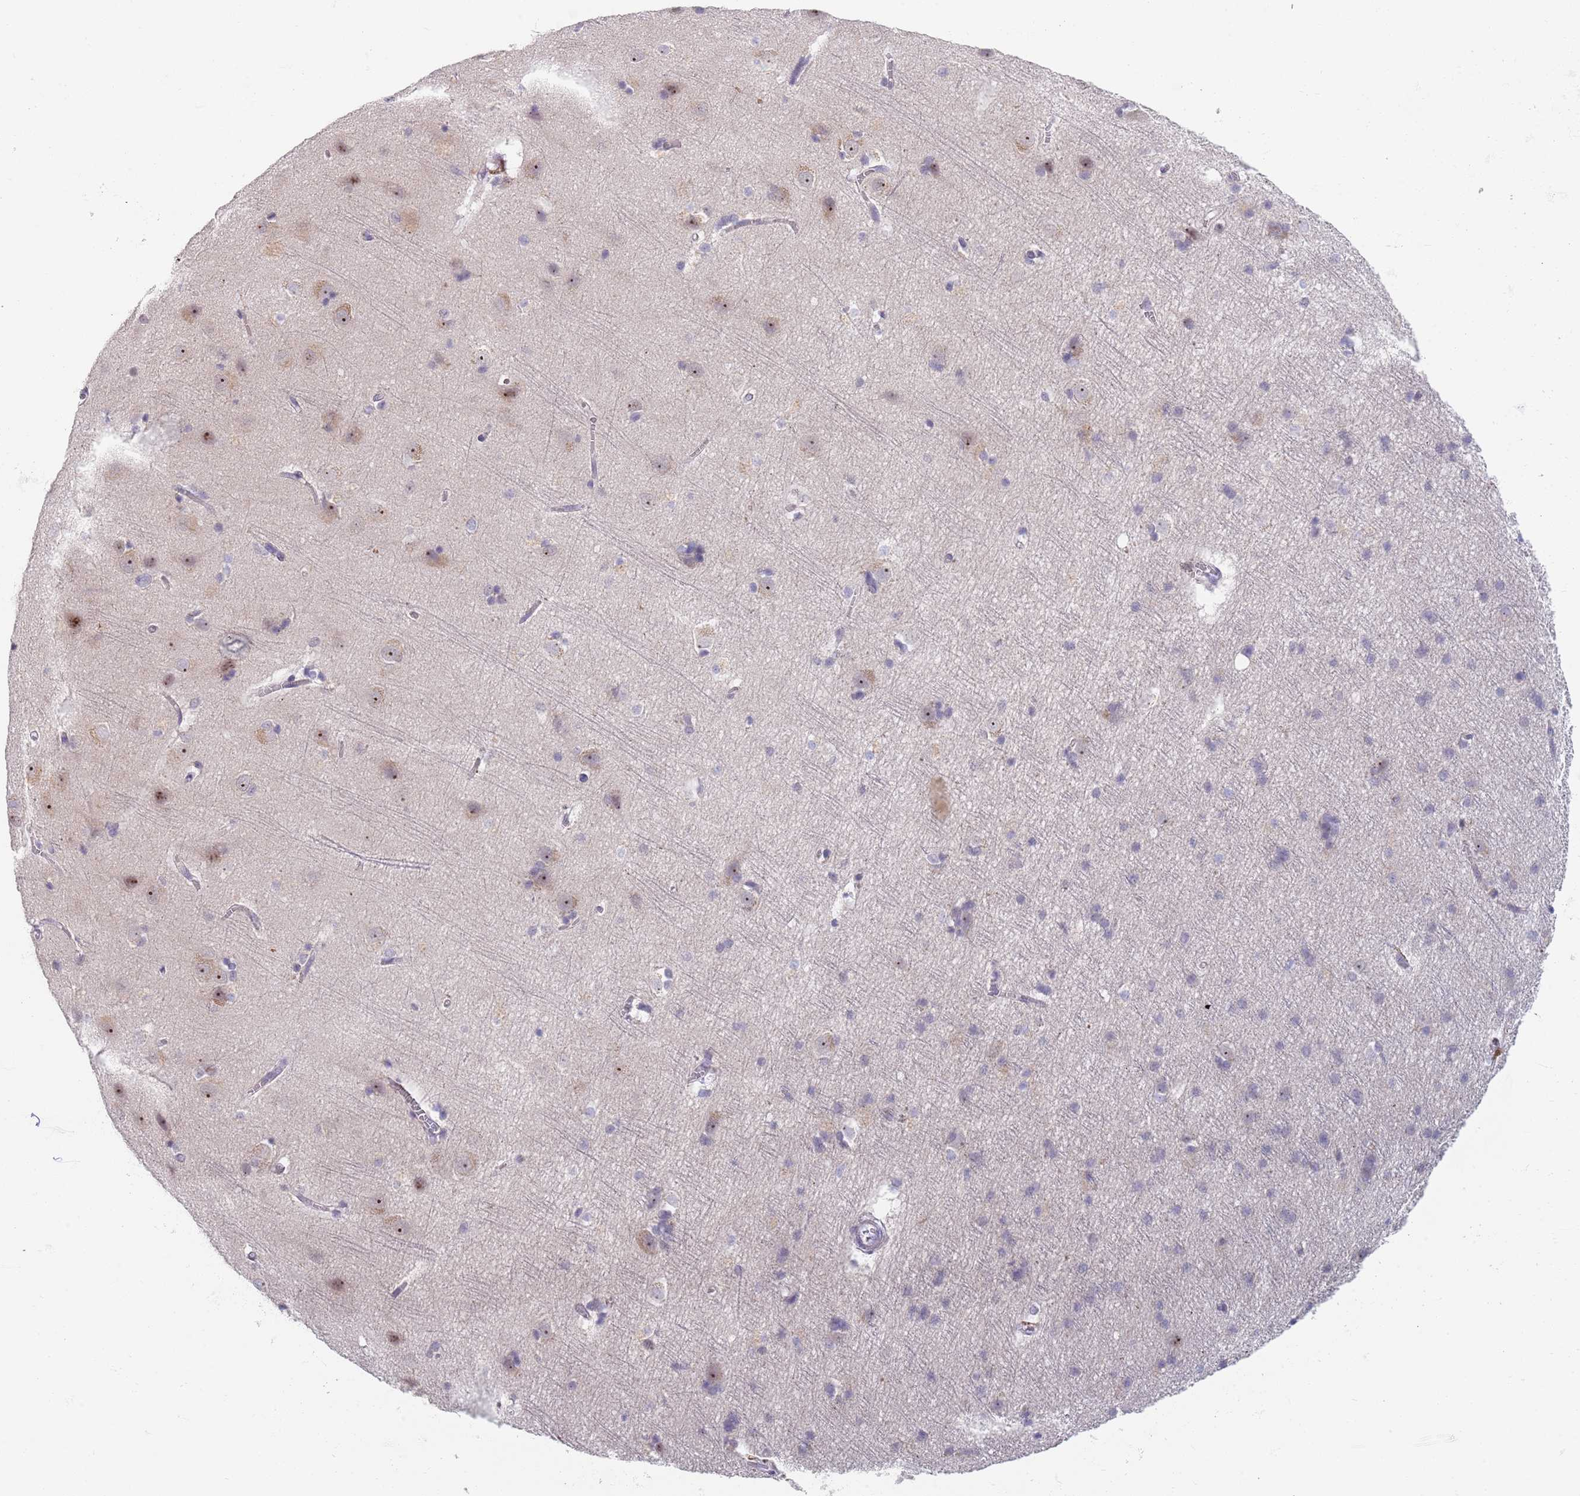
{"staining": {"intensity": "negative", "quantity": "none", "location": "none"}, "tissue": "cerebral cortex", "cell_type": "Endothelial cells", "image_type": "normal", "snomed": [{"axis": "morphology", "description": "Normal tissue, NOS"}, {"axis": "topography", "description": "Cerebral cortex"}], "caption": "This is an immunohistochemistry (IHC) photomicrograph of normal human cerebral cortex. There is no positivity in endothelial cells.", "gene": "PLCL2", "patient": {"sex": "male", "age": 54}}